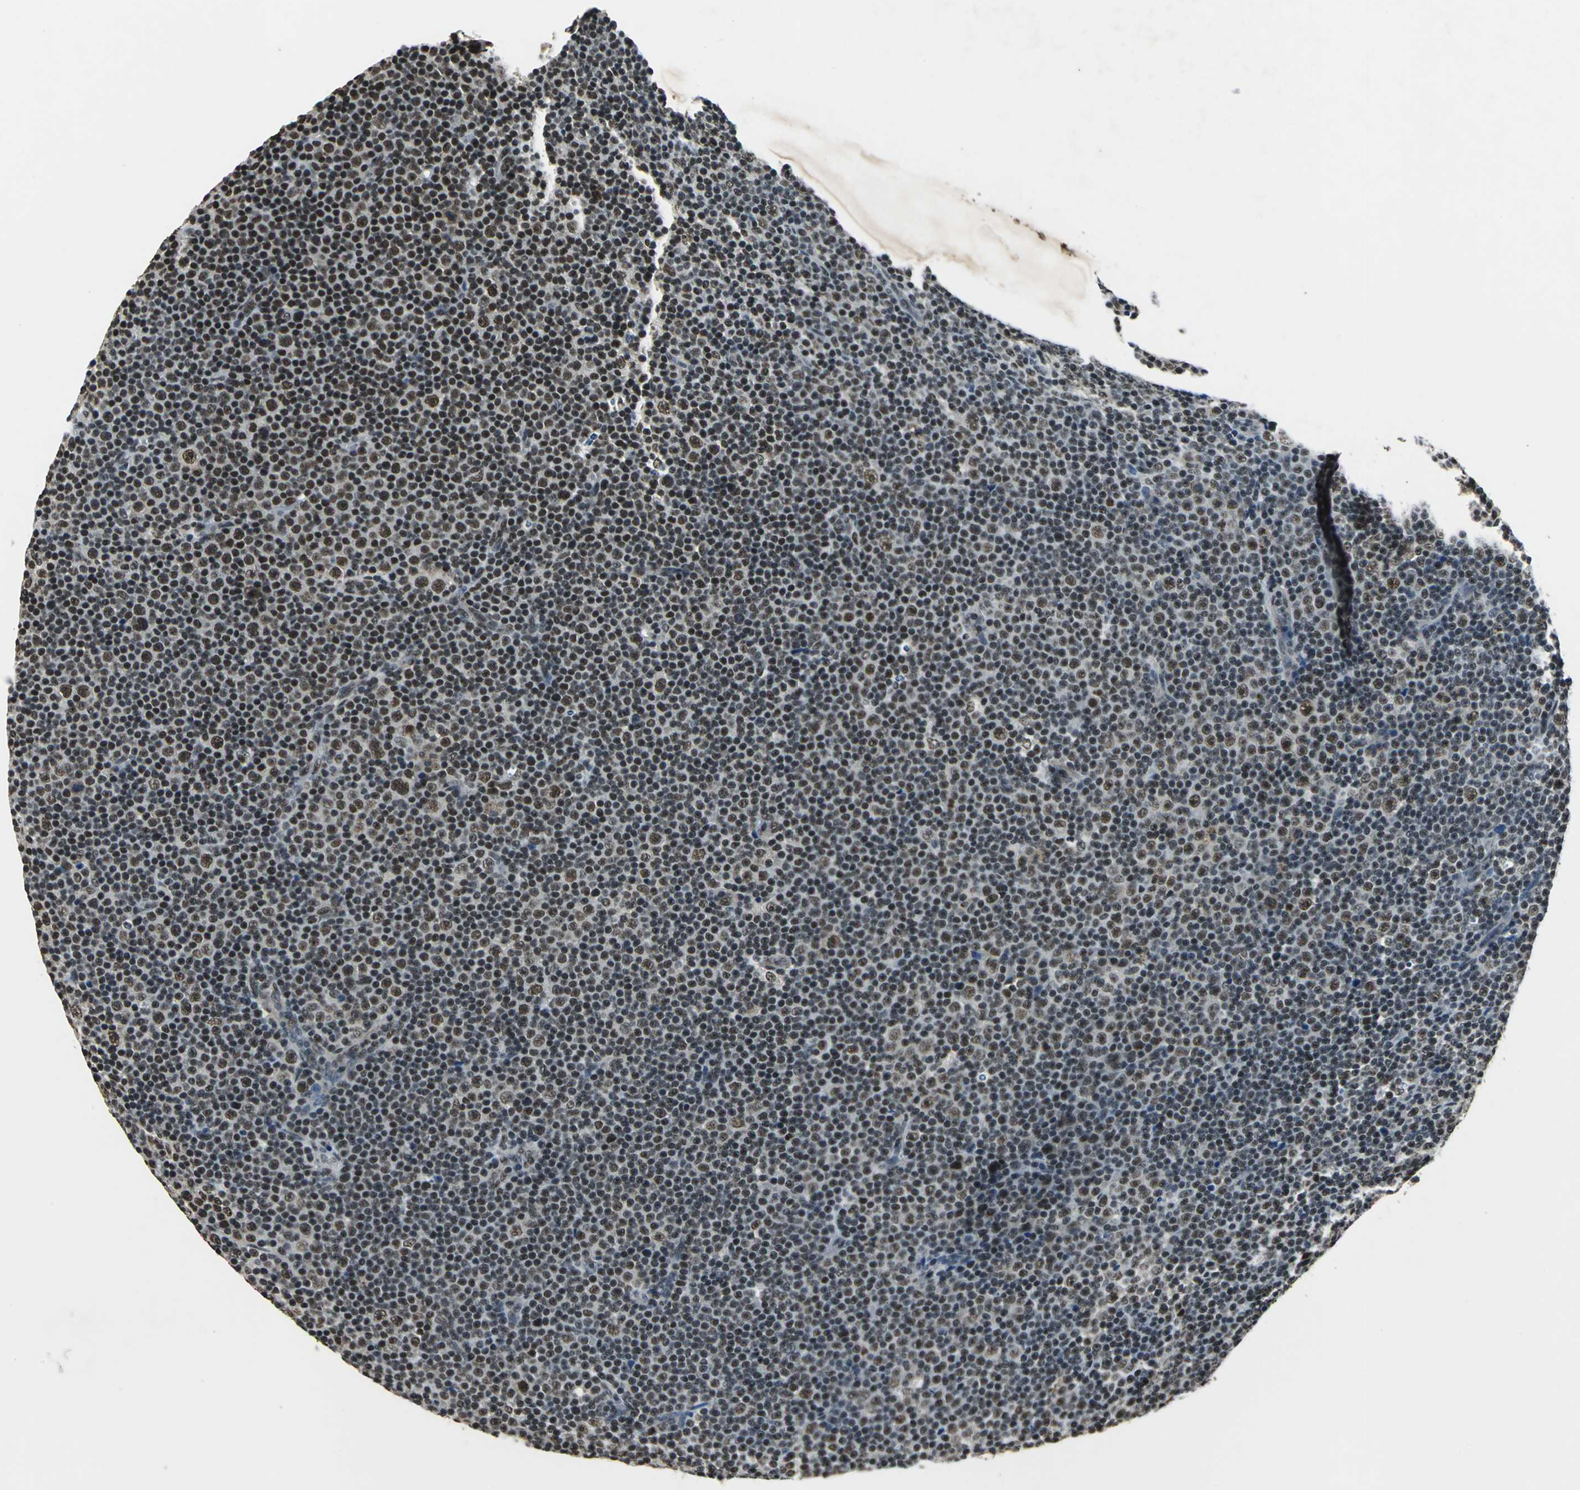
{"staining": {"intensity": "strong", "quantity": ">75%", "location": "nuclear"}, "tissue": "lymphoma", "cell_type": "Tumor cells", "image_type": "cancer", "snomed": [{"axis": "morphology", "description": "Malignant lymphoma, non-Hodgkin's type, Low grade"}, {"axis": "topography", "description": "Lymph node"}], "caption": "Immunohistochemistry (IHC) histopathology image of neoplastic tissue: human lymphoma stained using immunohistochemistry (IHC) exhibits high levels of strong protein expression localized specifically in the nuclear of tumor cells, appearing as a nuclear brown color.", "gene": "RBM14", "patient": {"sex": "female", "age": 67}}